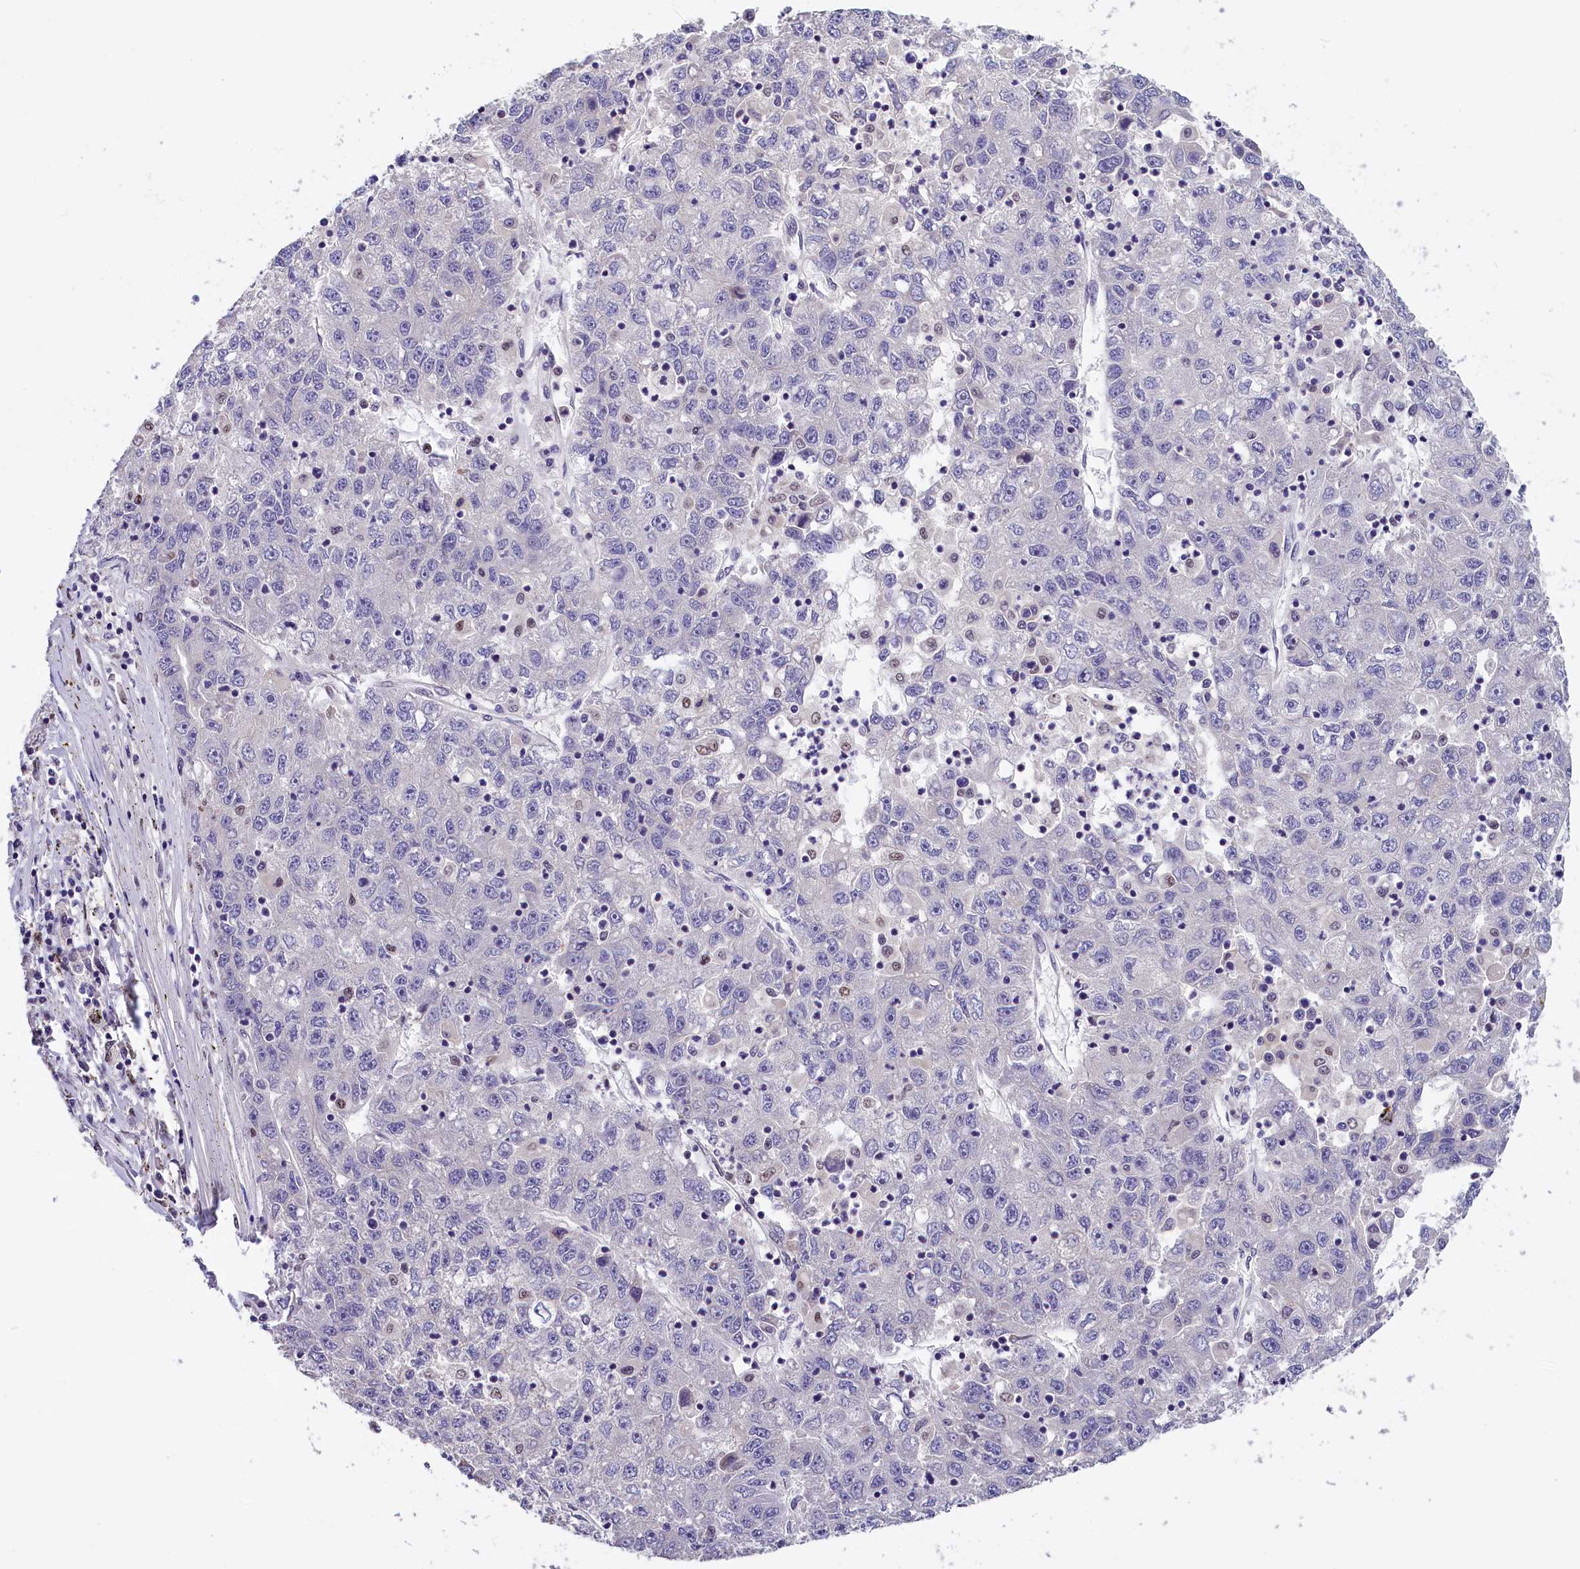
{"staining": {"intensity": "negative", "quantity": "none", "location": "none"}, "tissue": "liver cancer", "cell_type": "Tumor cells", "image_type": "cancer", "snomed": [{"axis": "morphology", "description": "Carcinoma, Hepatocellular, NOS"}, {"axis": "topography", "description": "Liver"}], "caption": "Human liver cancer (hepatocellular carcinoma) stained for a protein using immunohistochemistry exhibits no positivity in tumor cells.", "gene": "BTBD9", "patient": {"sex": "male", "age": 49}}